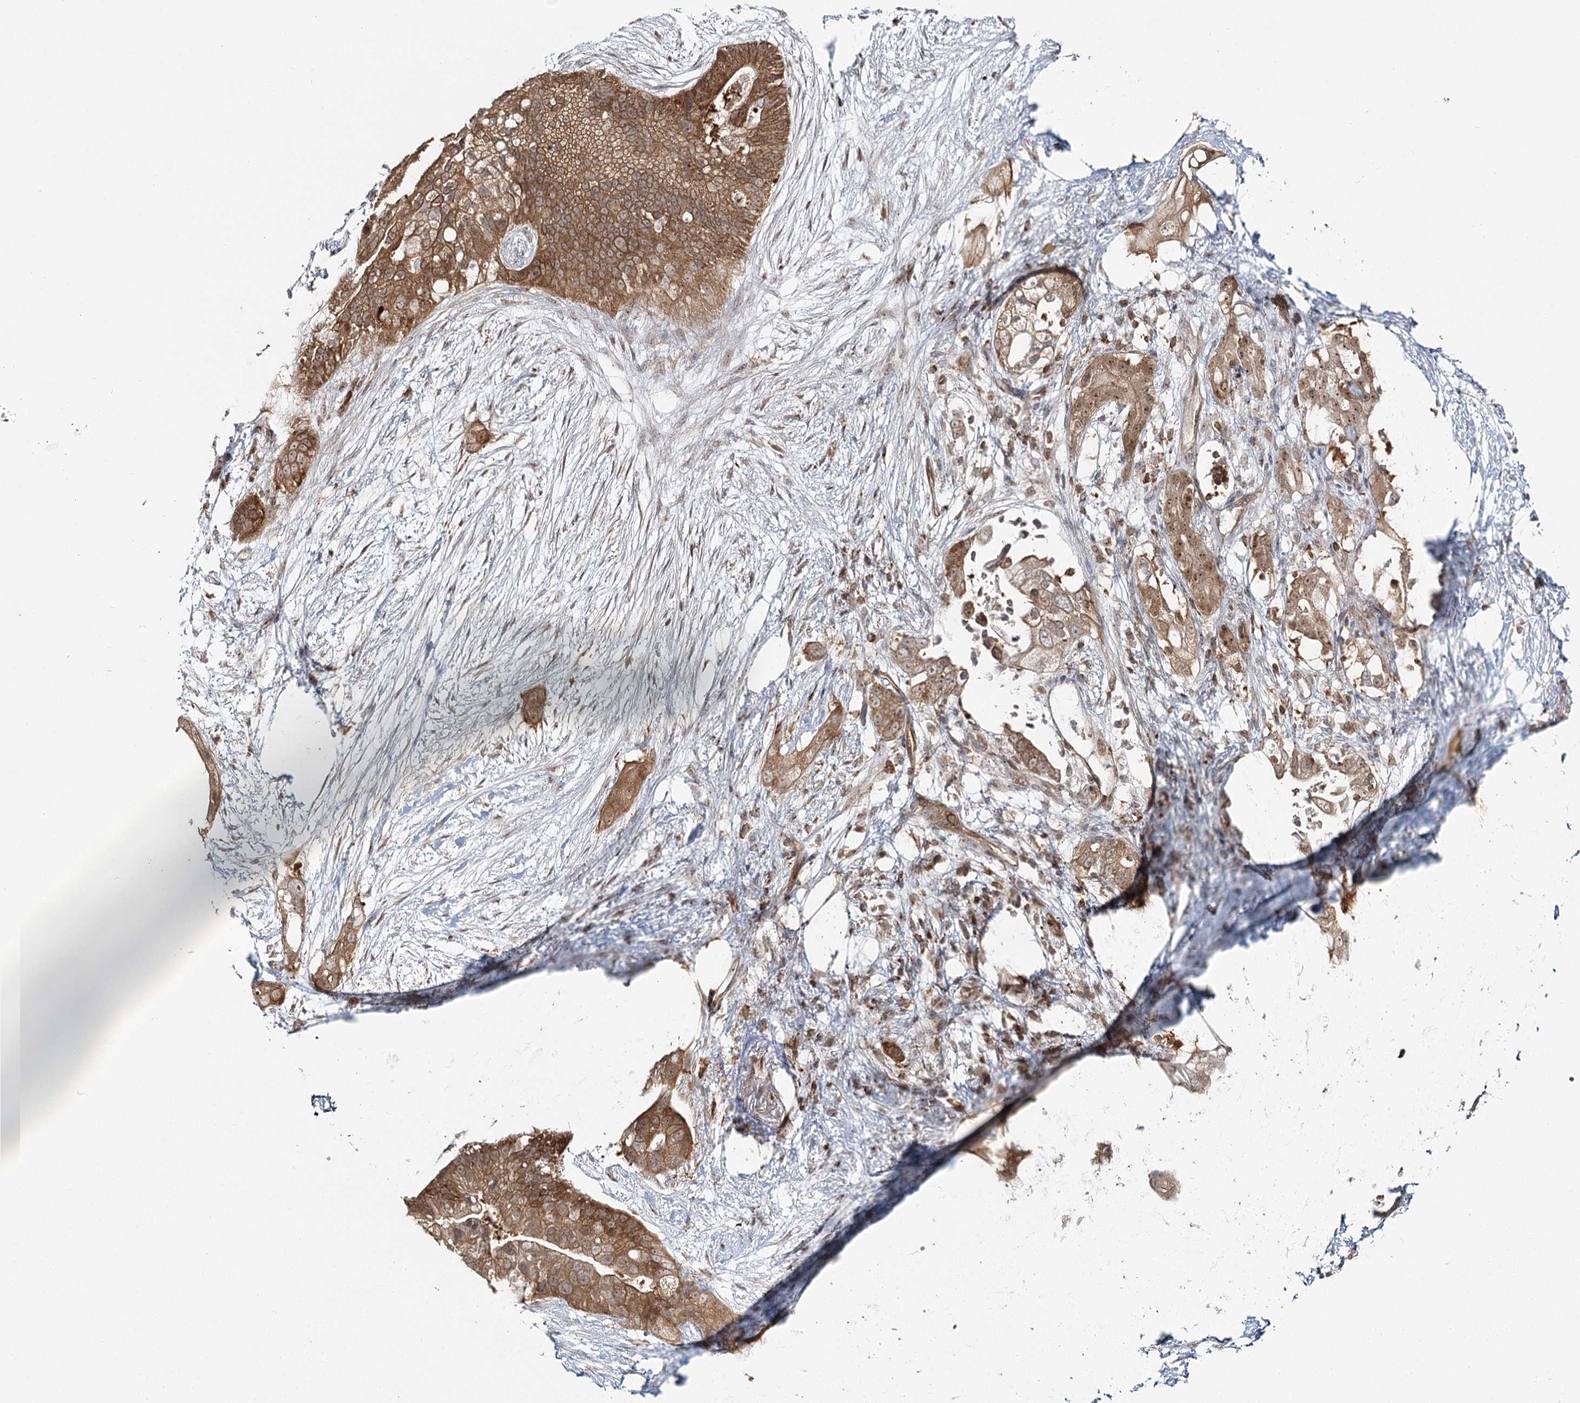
{"staining": {"intensity": "moderate", "quantity": ">75%", "location": "cytoplasmic/membranous,nuclear"}, "tissue": "pancreatic cancer", "cell_type": "Tumor cells", "image_type": "cancer", "snomed": [{"axis": "morphology", "description": "Adenocarcinoma, NOS"}, {"axis": "topography", "description": "Pancreas"}], "caption": "Immunohistochemical staining of adenocarcinoma (pancreatic) exhibits medium levels of moderate cytoplasmic/membranous and nuclear expression in about >75% of tumor cells.", "gene": "FAM120B", "patient": {"sex": "male", "age": 53}}